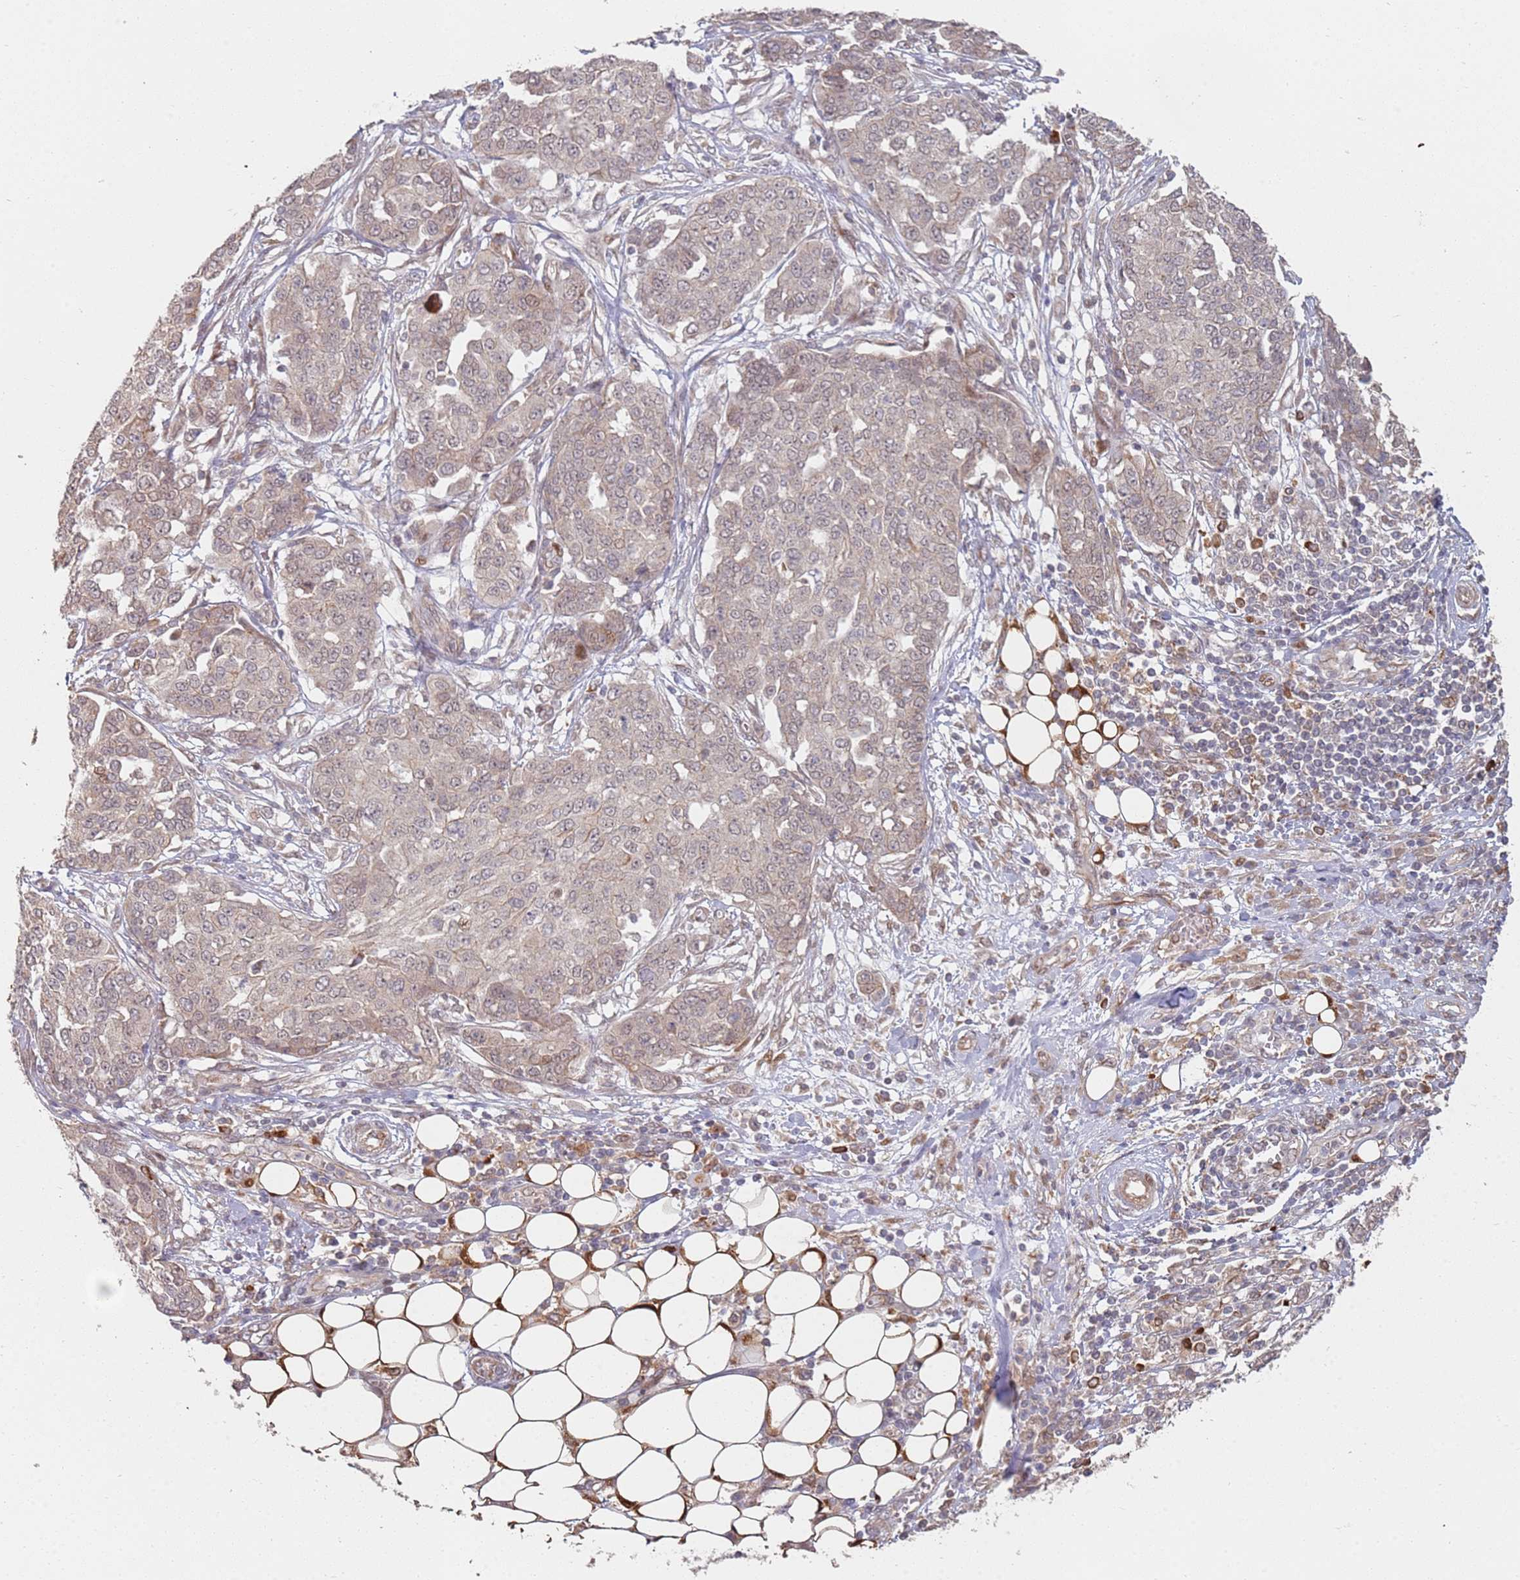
{"staining": {"intensity": "weak", "quantity": "<25%", "location": "cytoplasmic/membranous"}, "tissue": "ovarian cancer", "cell_type": "Tumor cells", "image_type": "cancer", "snomed": [{"axis": "morphology", "description": "Cystadenocarcinoma, serous, NOS"}, {"axis": "topography", "description": "Soft tissue"}, {"axis": "topography", "description": "Ovary"}], "caption": "Tumor cells are negative for protein expression in human serous cystadenocarcinoma (ovarian).", "gene": "MPEG1", "patient": {"sex": "female", "age": 57}}